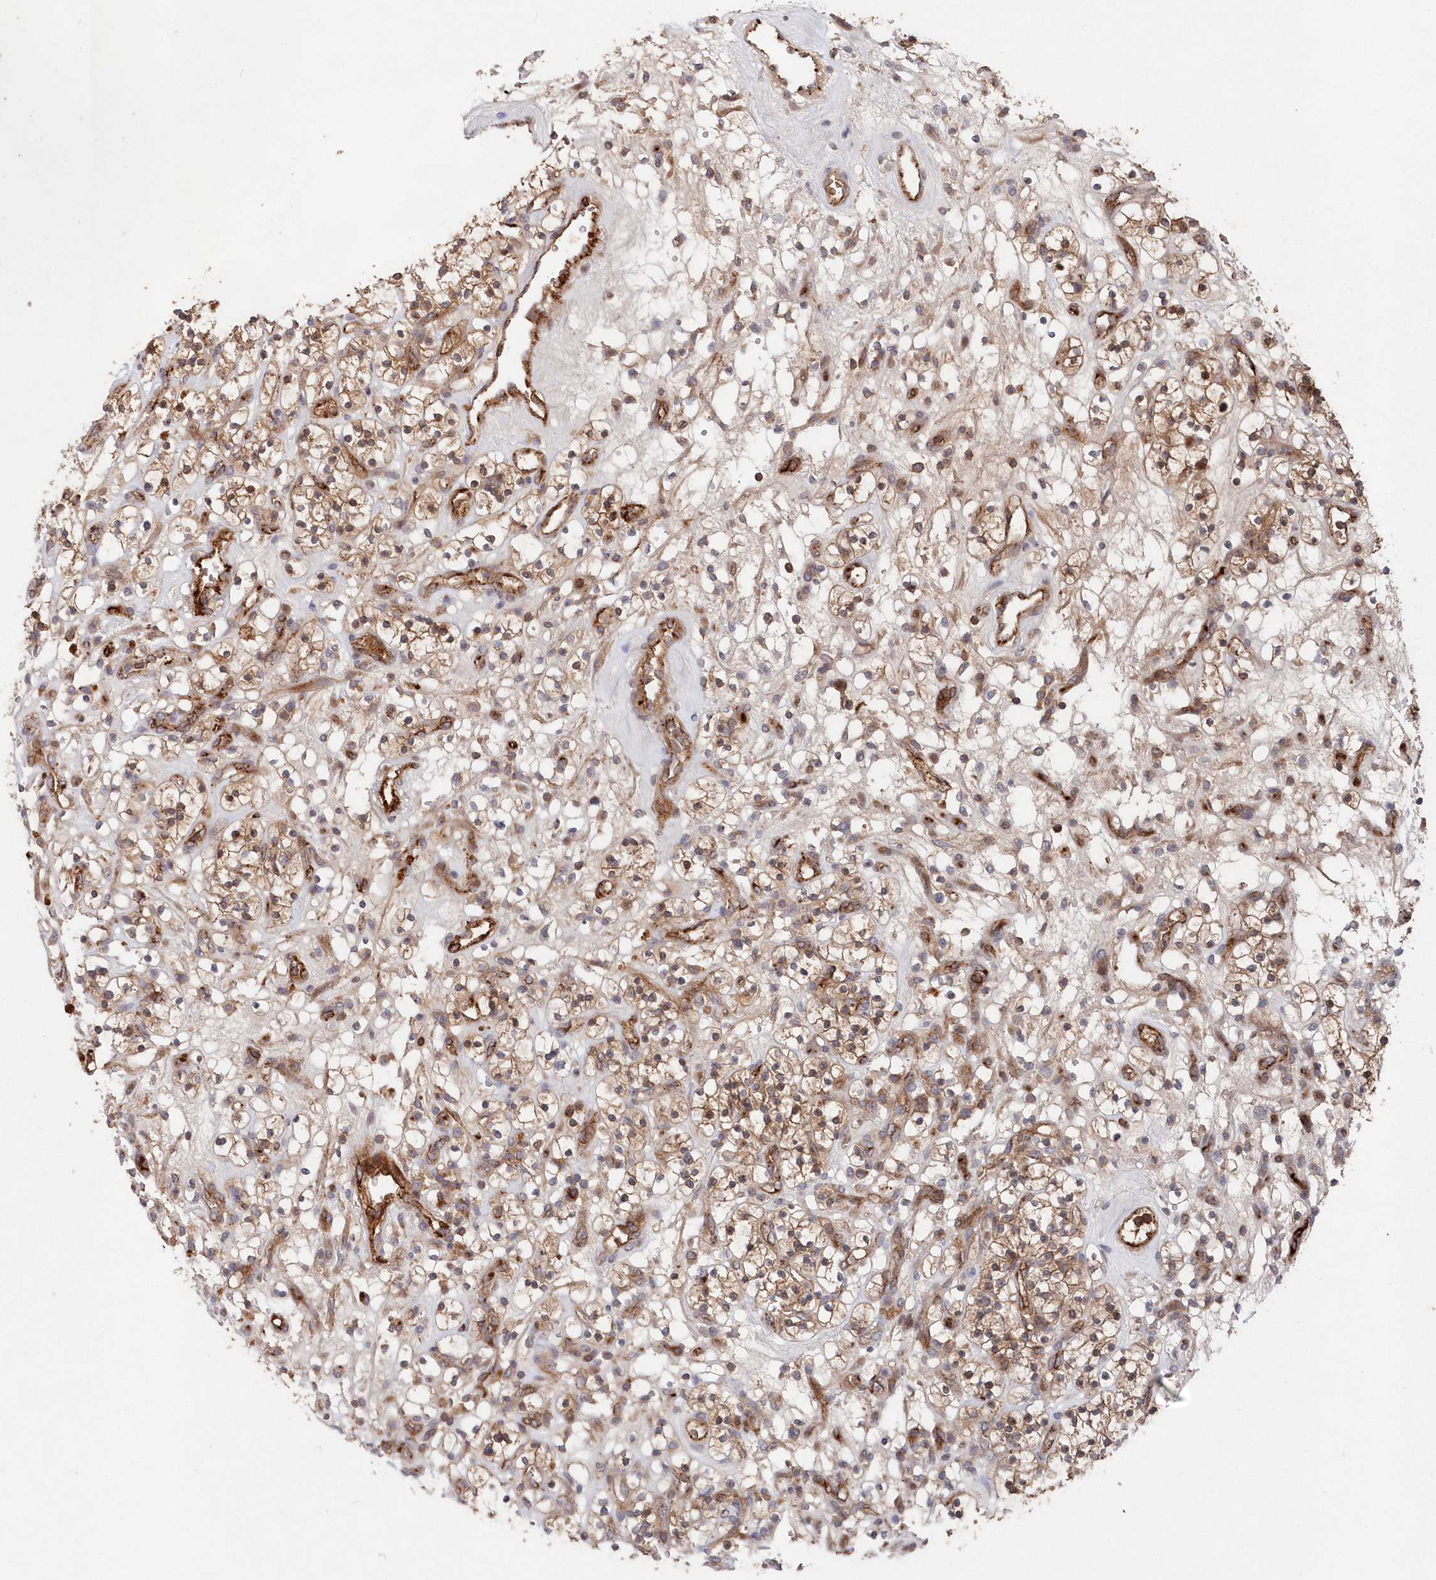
{"staining": {"intensity": "moderate", "quantity": ">75%", "location": "cytoplasmic/membranous"}, "tissue": "renal cancer", "cell_type": "Tumor cells", "image_type": "cancer", "snomed": [{"axis": "morphology", "description": "Adenocarcinoma, NOS"}, {"axis": "topography", "description": "Kidney"}], "caption": "This photomicrograph shows immunohistochemistry staining of renal adenocarcinoma, with medium moderate cytoplasmic/membranous staining in approximately >75% of tumor cells.", "gene": "ABHD14B", "patient": {"sex": "female", "age": 57}}